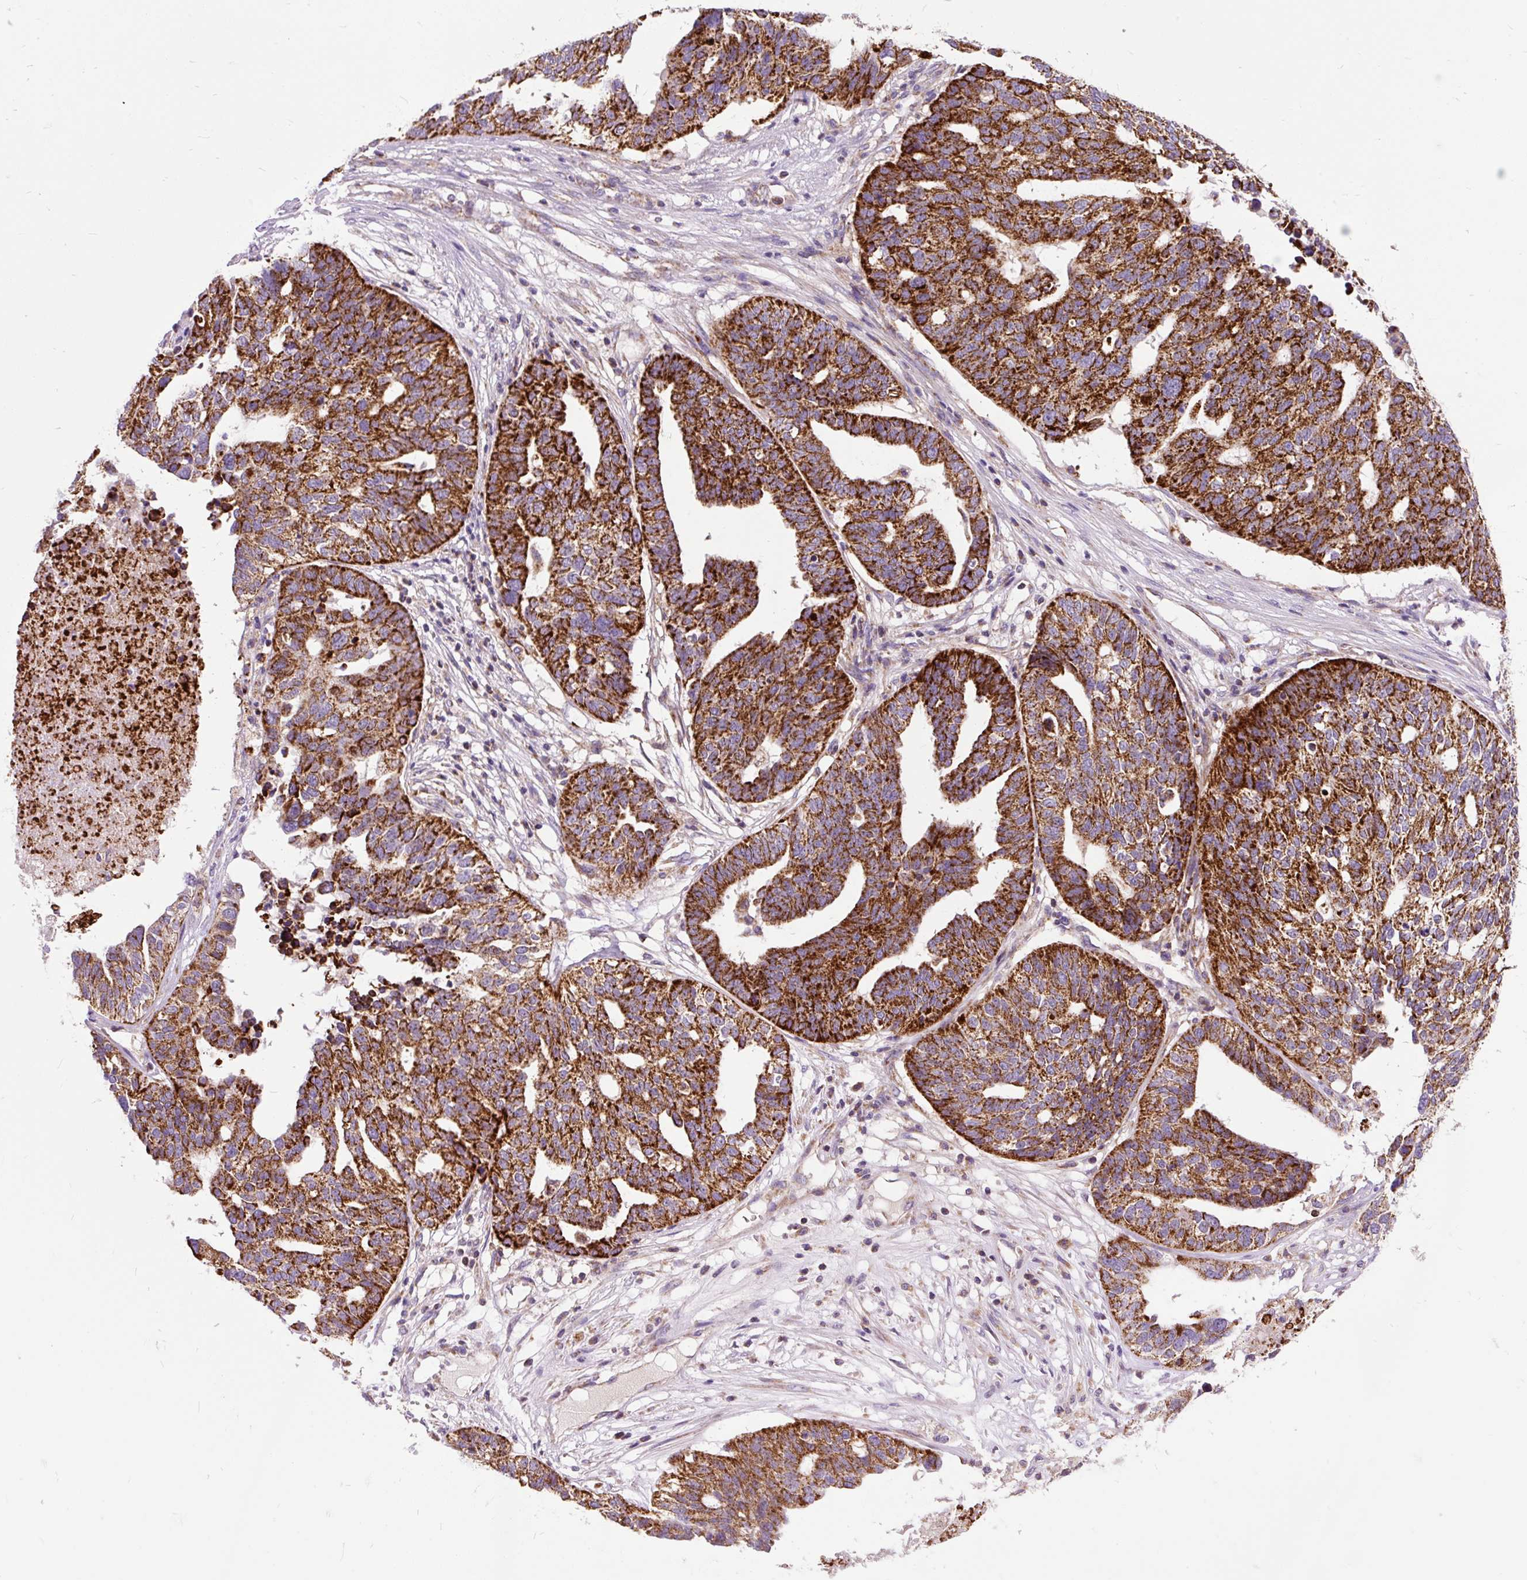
{"staining": {"intensity": "strong", "quantity": ">75%", "location": "cytoplasmic/membranous"}, "tissue": "ovarian cancer", "cell_type": "Tumor cells", "image_type": "cancer", "snomed": [{"axis": "morphology", "description": "Cystadenocarcinoma, serous, NOS"}, {"axis": "topography", "description": "Ovary"}], "caption": "A high amount of strong cytoplasmic/membranous positivity is identified in about >75% of tumor cells in serous cystadenocarcinoma (ovarian) tissue.", "gene": "TOMM40", "patient": {"sex": "female", "age": 59}}